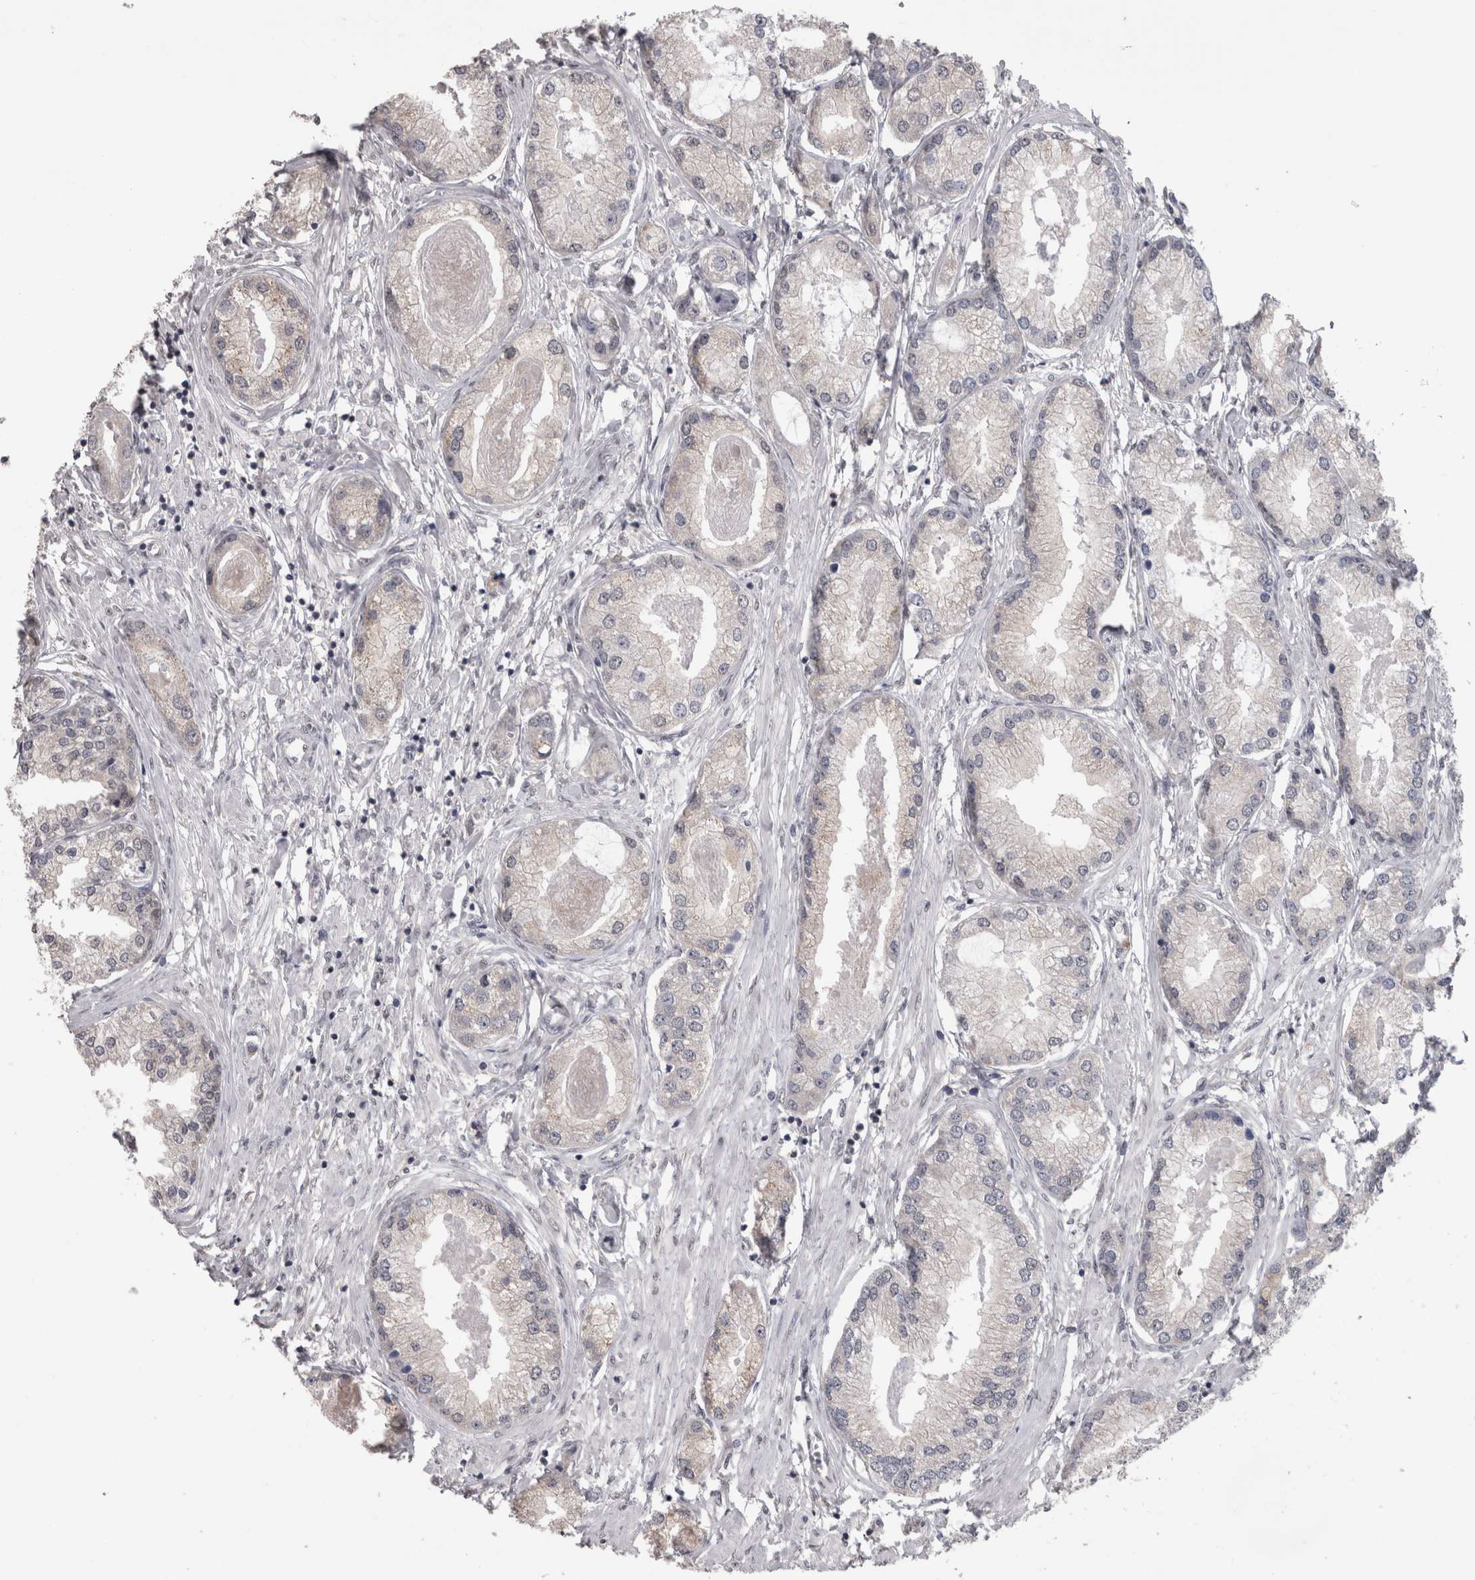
{"staining": {"intensity": "negative", "quantity": "none", "location": "none"}, "tissue": "prostate cancer", "cell_type": "Tumor cells", "image_type": "cancer", "snomed": [{"axis": "morphology", "description": "Adenocarcinoma, Low grade"}, {"axis": "topography", "description": "Prostate"}], "caption": "There is no significant staining in tumor cells of prostate cancer.", "gene": "DDX6", "patient": {"sex": "male", "age": 62}}